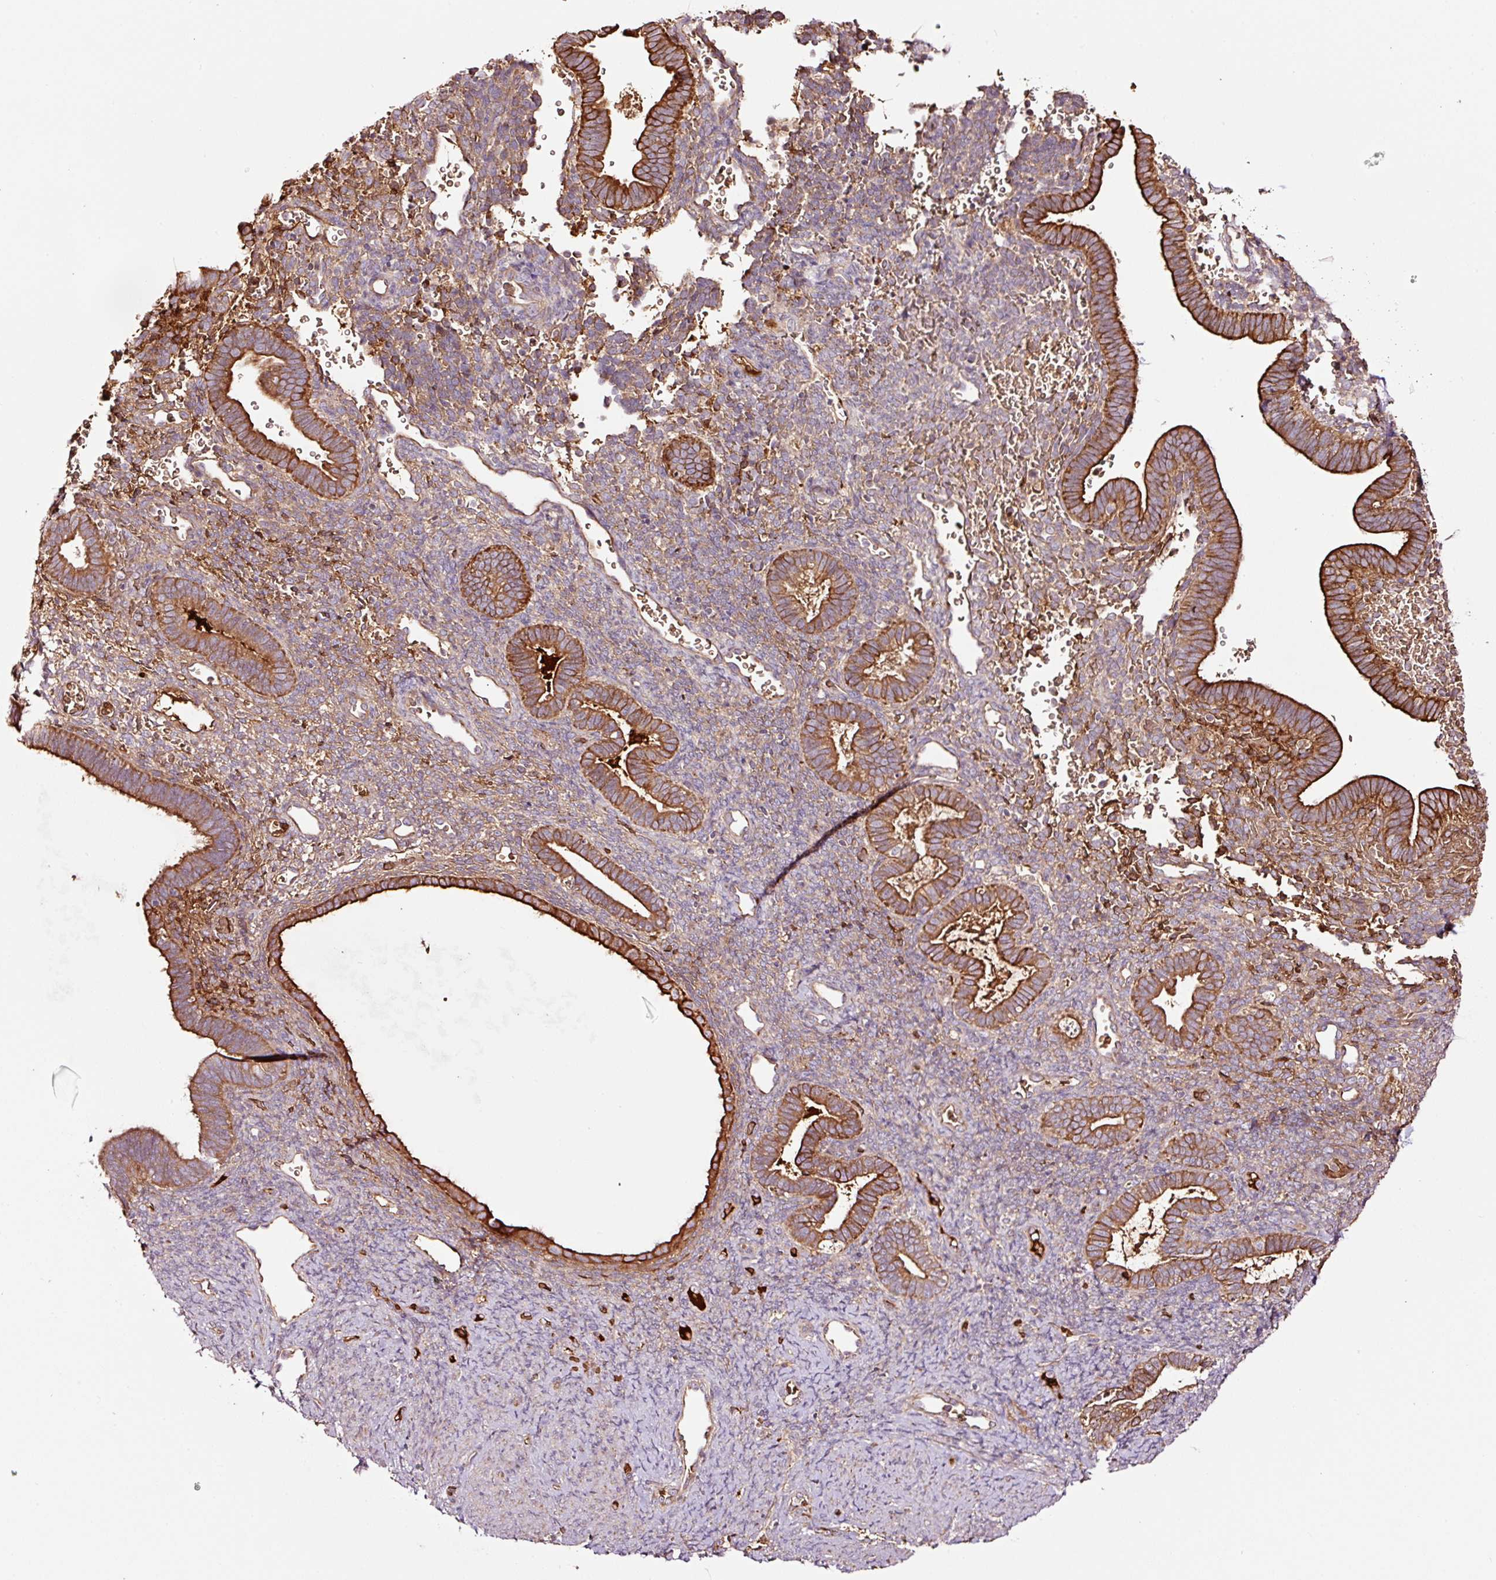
{"staining": {"intensity": "moderate", "quantity": "<25%", "location": "cytoplasmic/membranous"}, "tissue": "endometrium", "cell_type": "Cells in endometrial stroma", "image_type": "normal", "snomed": [{"axis": "morphology", "description": "Normal tissue, NOS"}, {"axis": "topography", "description": "Endometrium"}], "caption": "The immunohistochemical stain labels moderate cytoplasmic/membranous staining in cells in endometrial stroma of unremarkable endometrium. (IHC, brightfield microscopy, high magnification).", "gene": "PGLYRP2", "patient": {"sex": "female", "age": 34}}